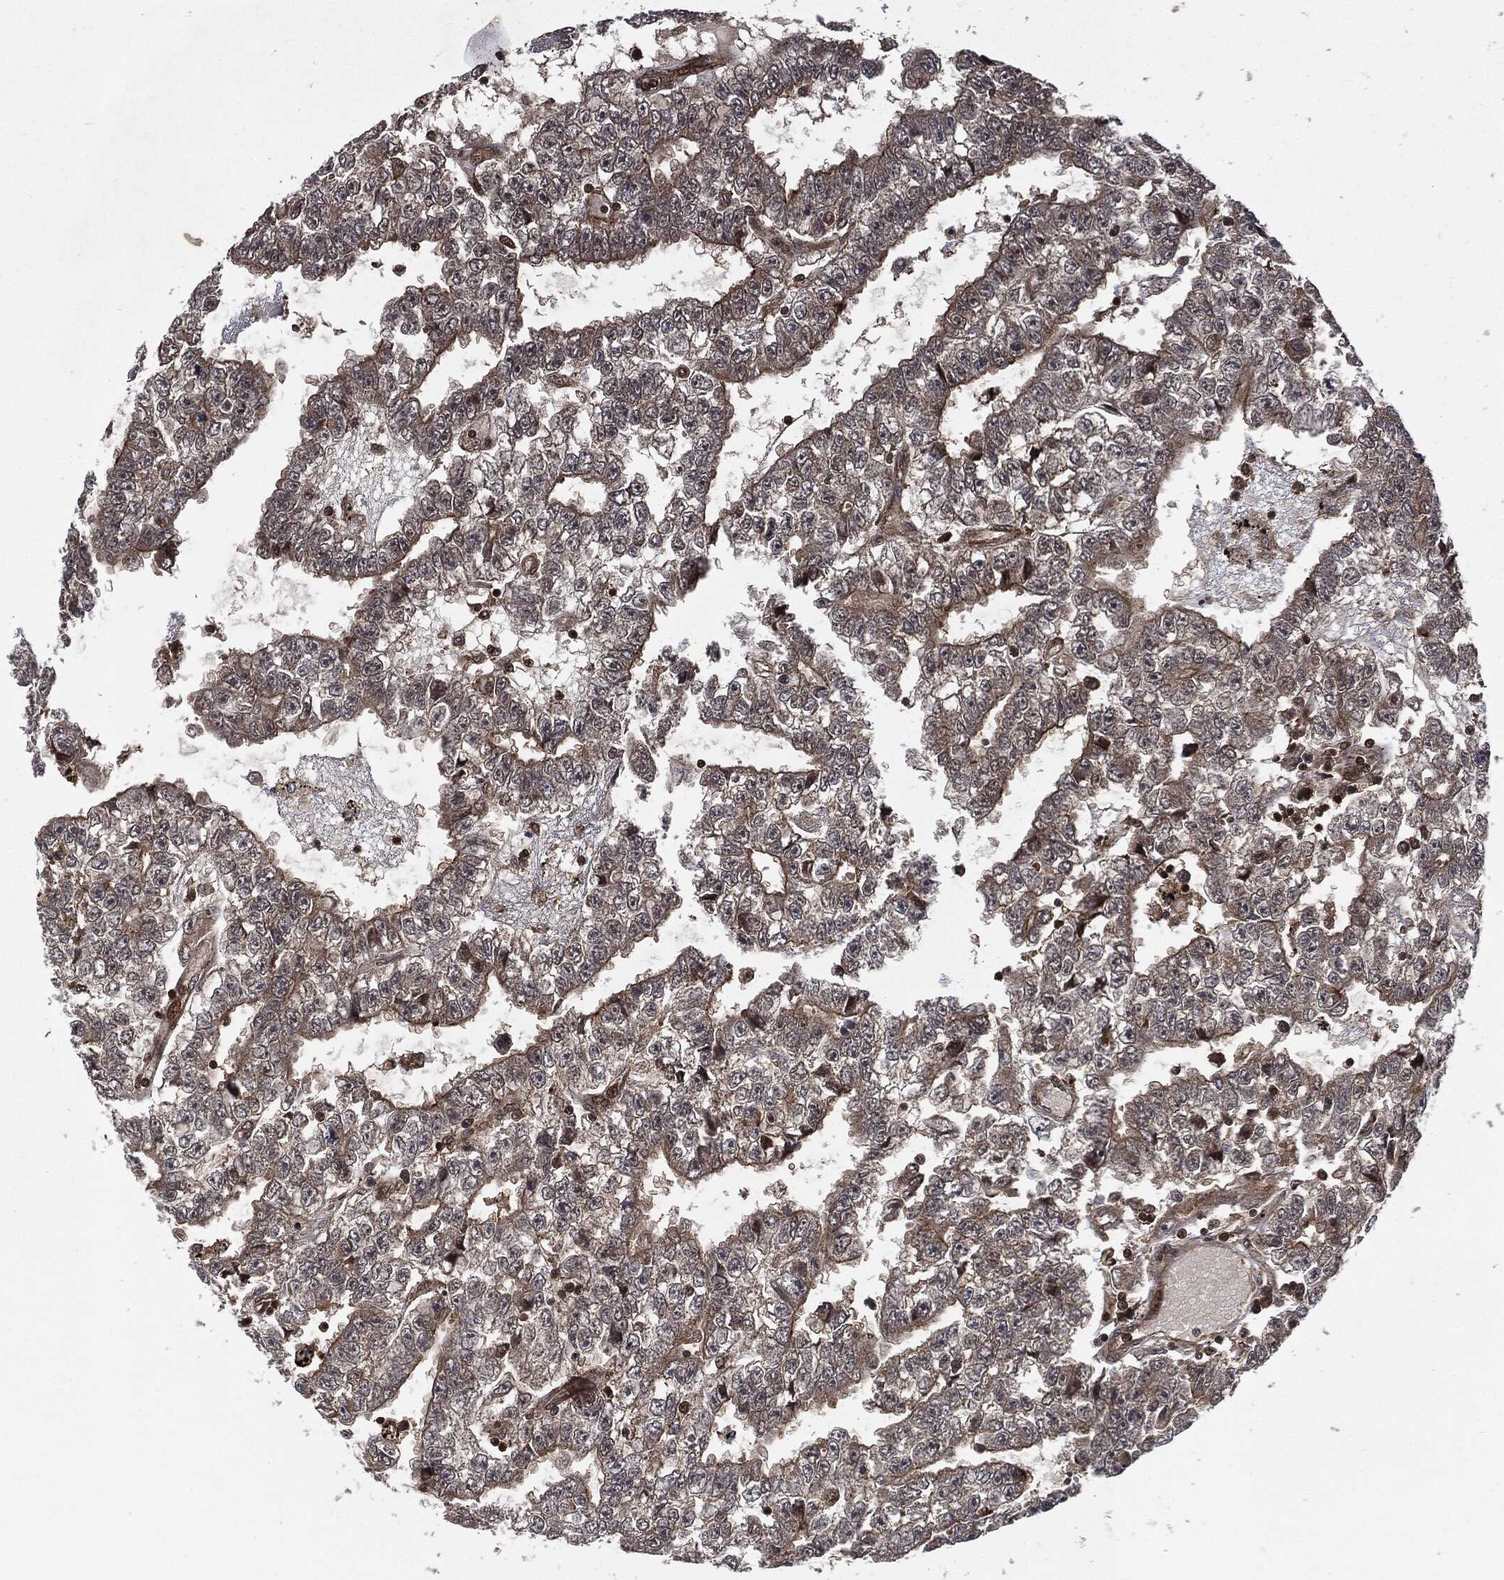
{"staining": {"intensity": "negative", "quantity": "none", "location": "none"}, "tissue": "testis cancer", "cell_type": "Tumor cells", "image_type": "cancer", "snomed": [{"axis": "morphology", "description": "Carcinoma, Embryonal, NOS"}, {"axis": "topography", "description": "Testis"}], "caption": "Tumor cells are negative for protein expression in human testis cancer. (DAB (3,3'-diaminobenzidine) IHC with hematoxylin counter stain).", "gene": "CUTA", "patient": {"sex": "male", "age": 25}}